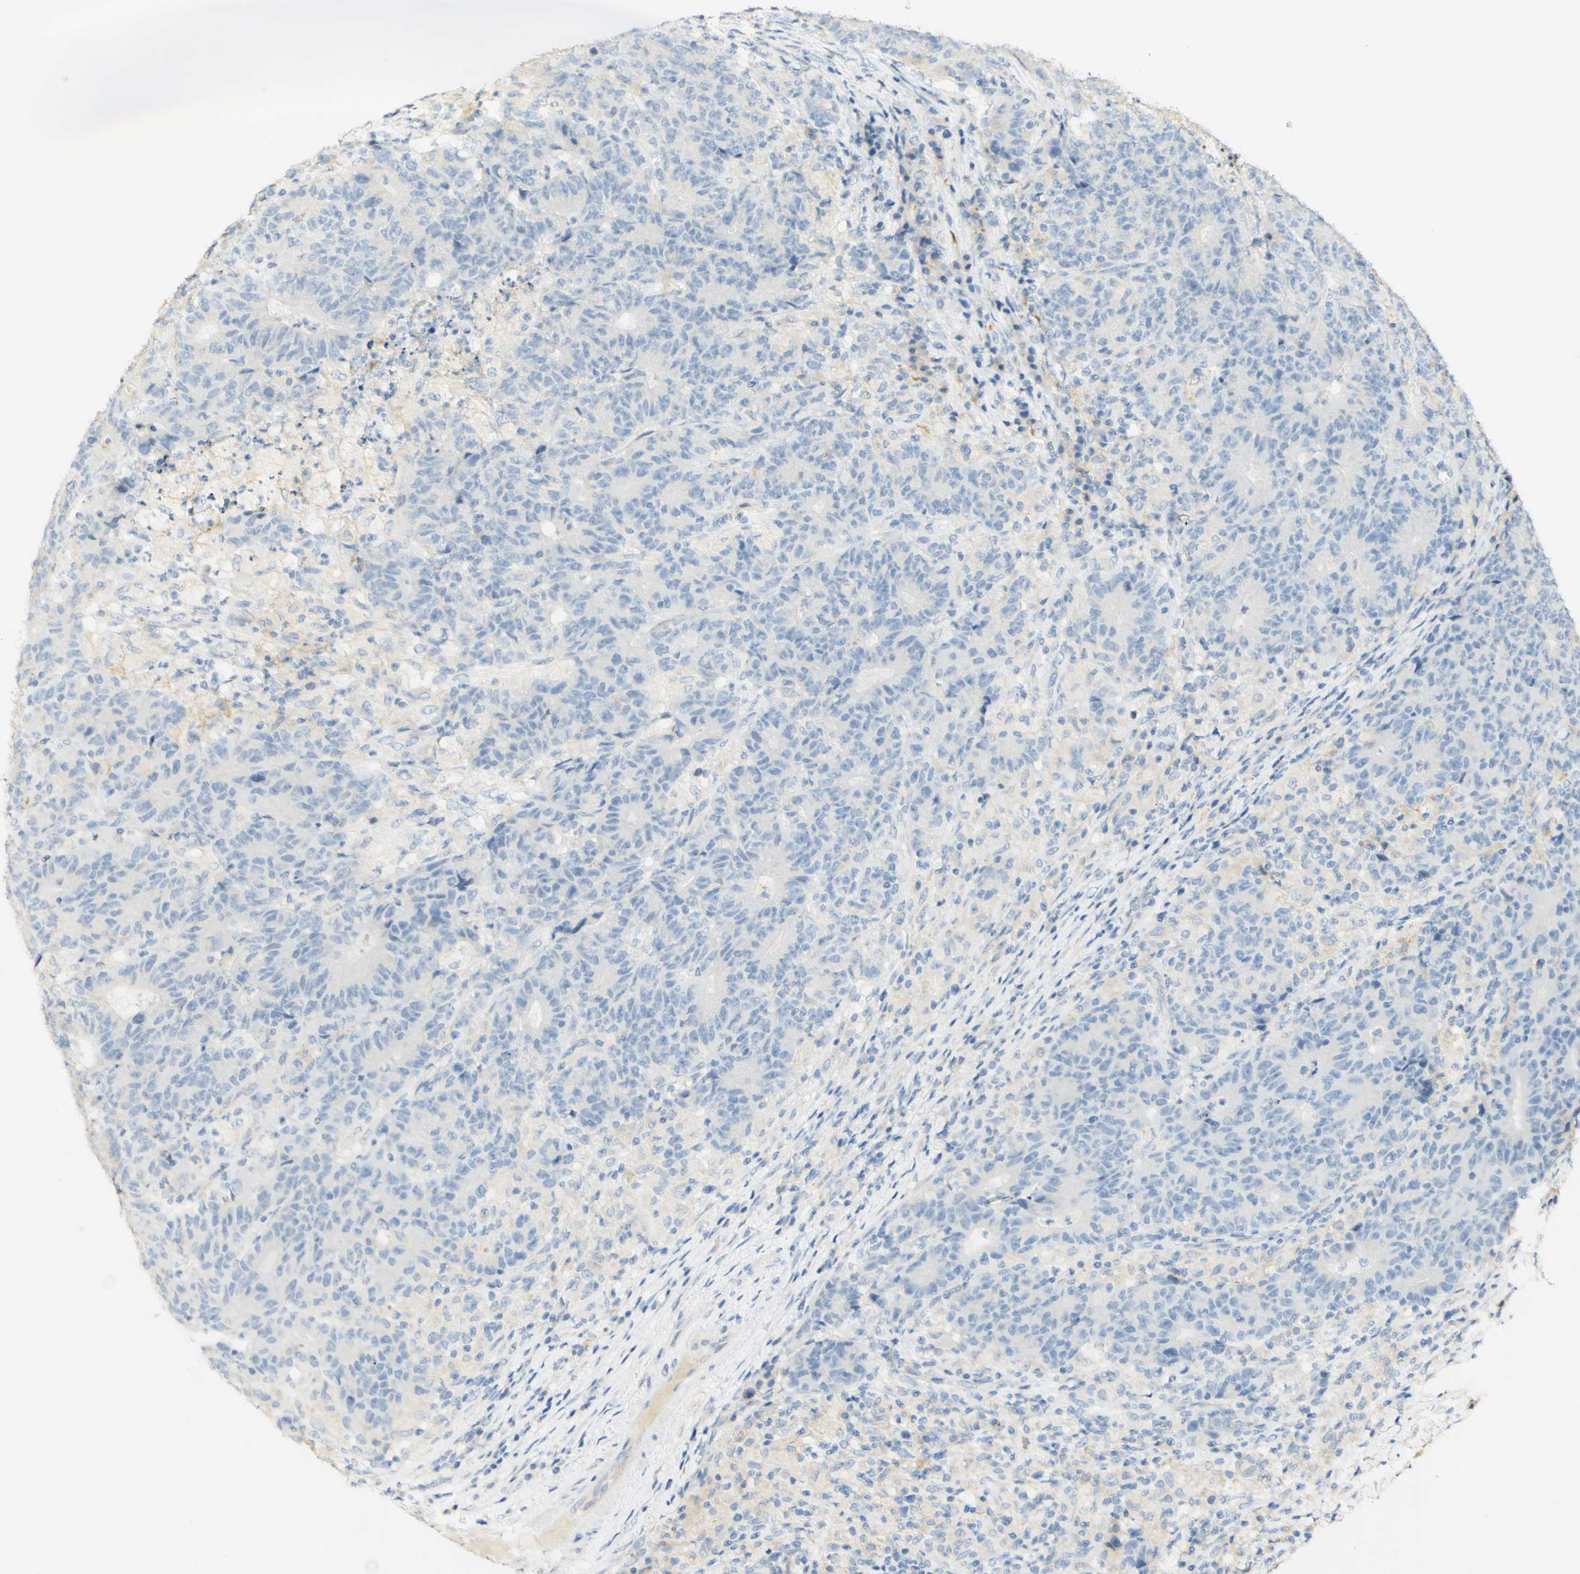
{"staining": {"intensity": "negative", "quantity": "none", "location": "none"}, "tissue": "colorectal cancer", "cell_type": "Tumor cells", "image_type": "cancer", "snomed": [{"axis": "morphology", "description": "Normal tissue, NOS"}, {"axis": "morphology", "description": "Adenocarcinoma, NOS"}, {"axis": "topography", "description": "Colon"}], "caption": "Tumor cells show no significant staining in colorectal cancer (adenocarcinoma).", "gene": "FCGRT", "patient": {"sex": "female", "age": 75}}